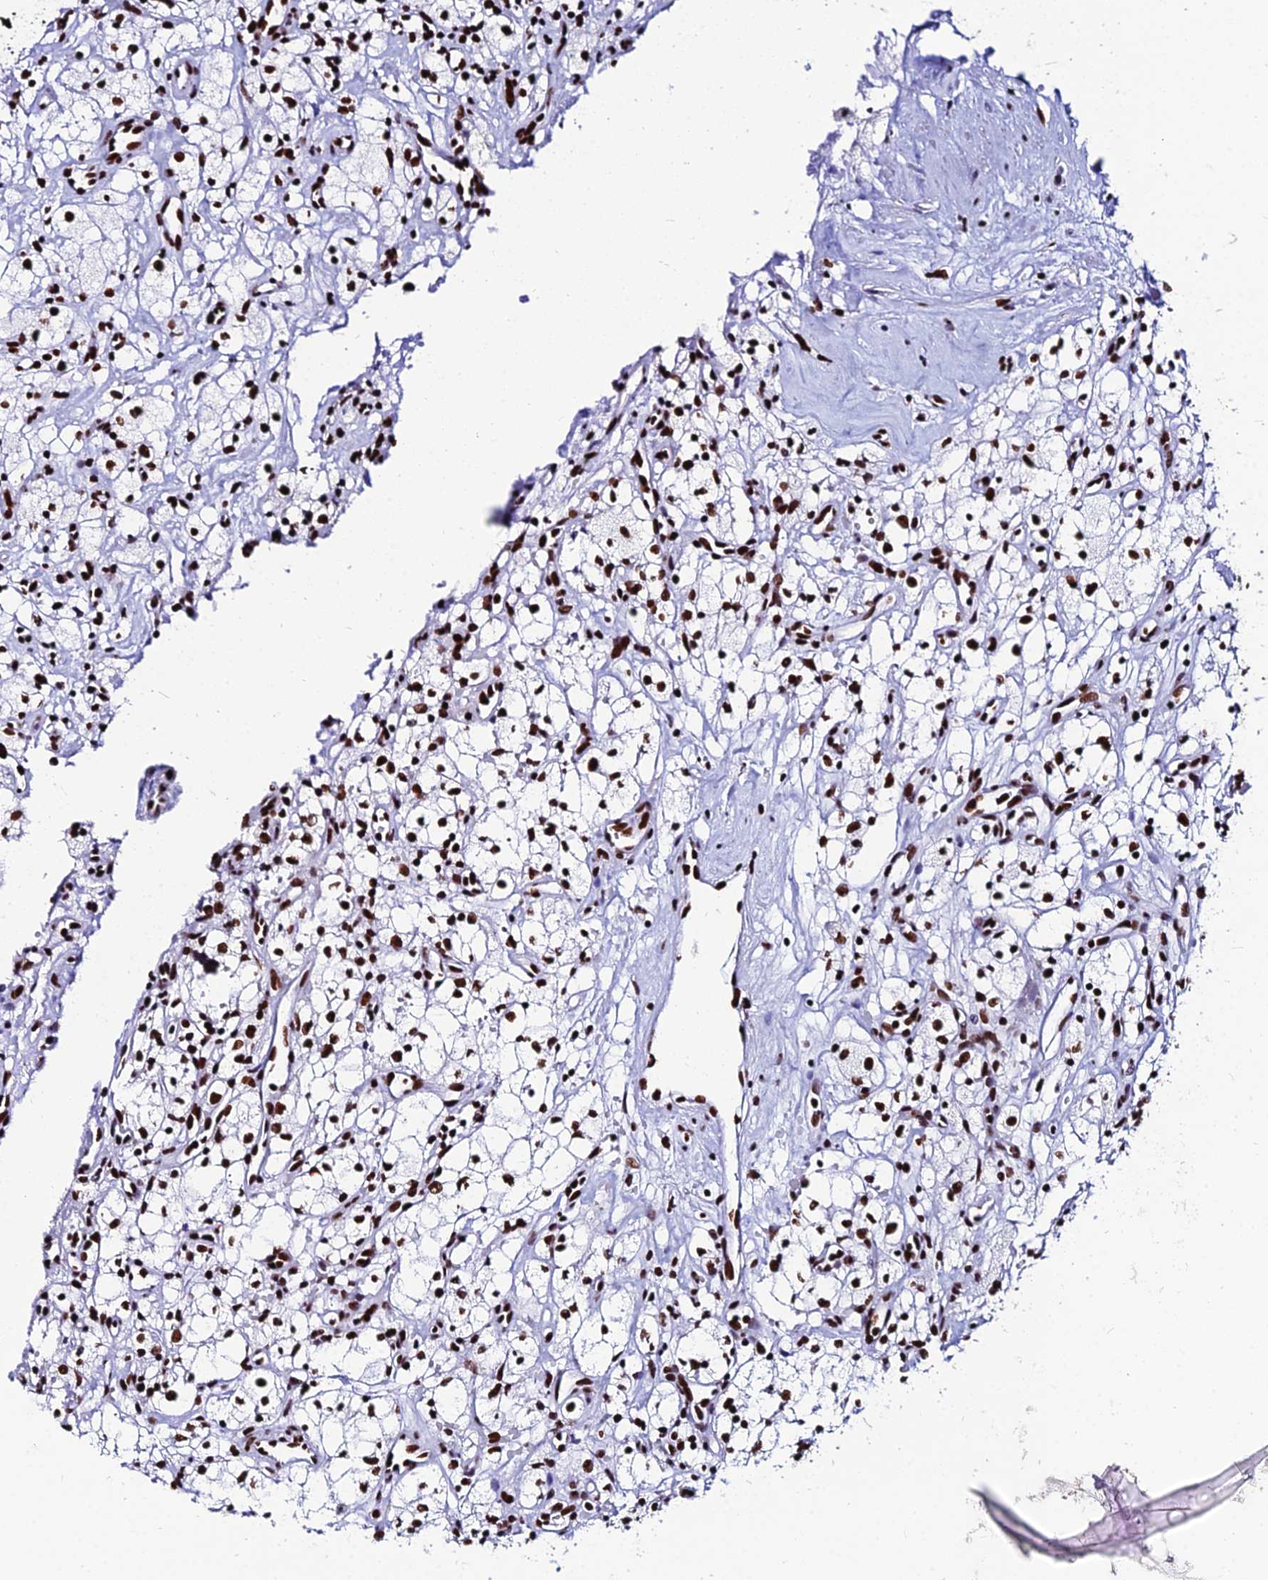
{"staining": {"intensity": "strong", "quantity": ">75%", "location": "nuclear"}, "tissue": "renal cancer", "cell_type": "Tumor cells", "image_type": "cancer", "snomed": [{"axis": "morphology", "description": "Adenocarcinoma, NOS"}, {"axis": "topography", "description": "Kidney"}], "caption": "IHC (DAB) staining of renal cancer shows strong nuclear protein positivity in approximately >75% of tumor cells.", "gene": "HNRNPH1", "patient": {"sex": "male", "age": 59}}